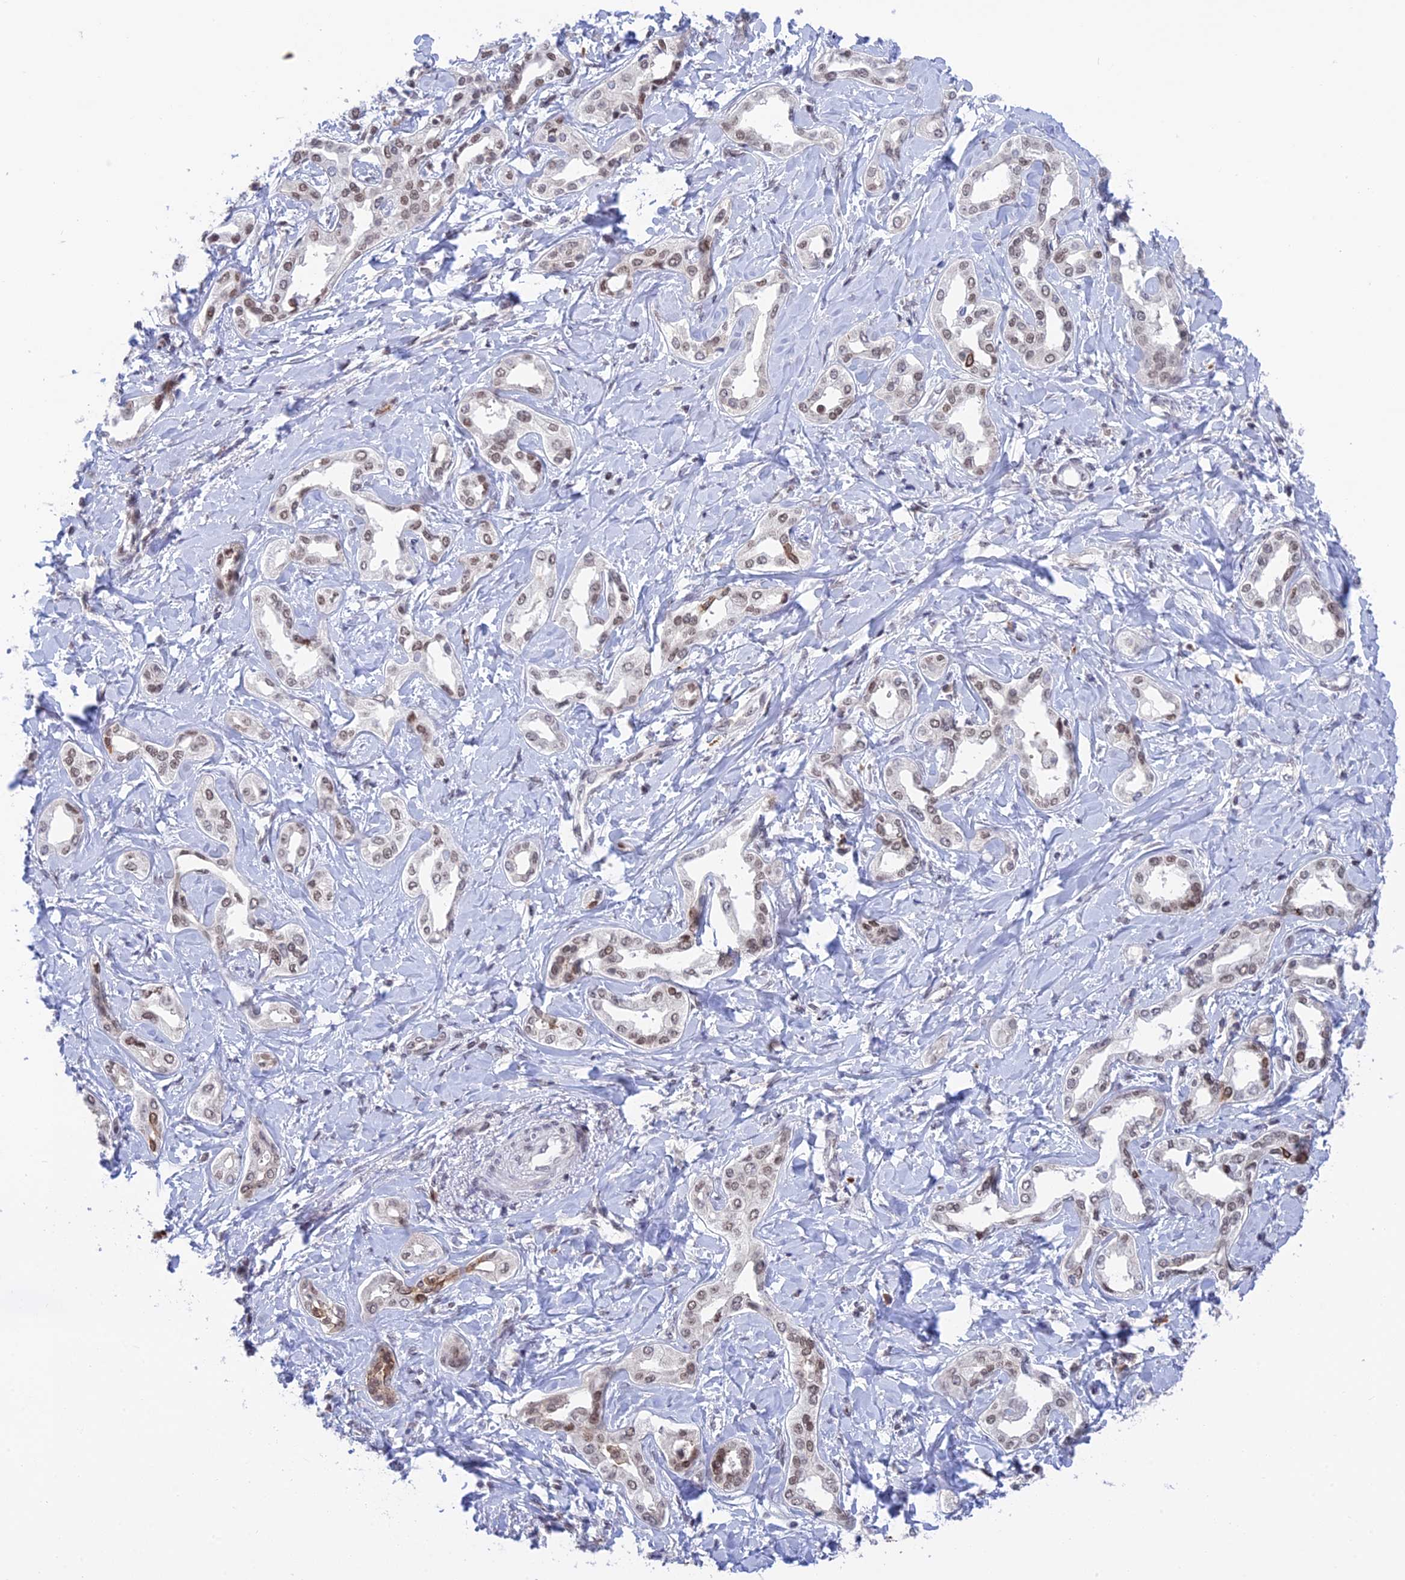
{"staining": {"intensity": "moderate", "quantity": "25%-75%", "location": "nuclear"}, "tissue": "liver cancer", "cell_type": "Tumor cells", "image_type": "cancer", "snomed": [{"axis": "morphology", "description": "Cholangiocarcinoma"}, {"axis": "topography", "description": "Liver"}], "caption": "This histopathology image demonstrates liver cancer (cholangiocarcinoma) stained with immunohistochemistry to label a protein in brown. The nuclear of tumor cells show moderate positivity for the protein. Nuclei are counter-stained blue.", "gene": "TCEA1", "patient": {"sex": "female", "age": 77}}